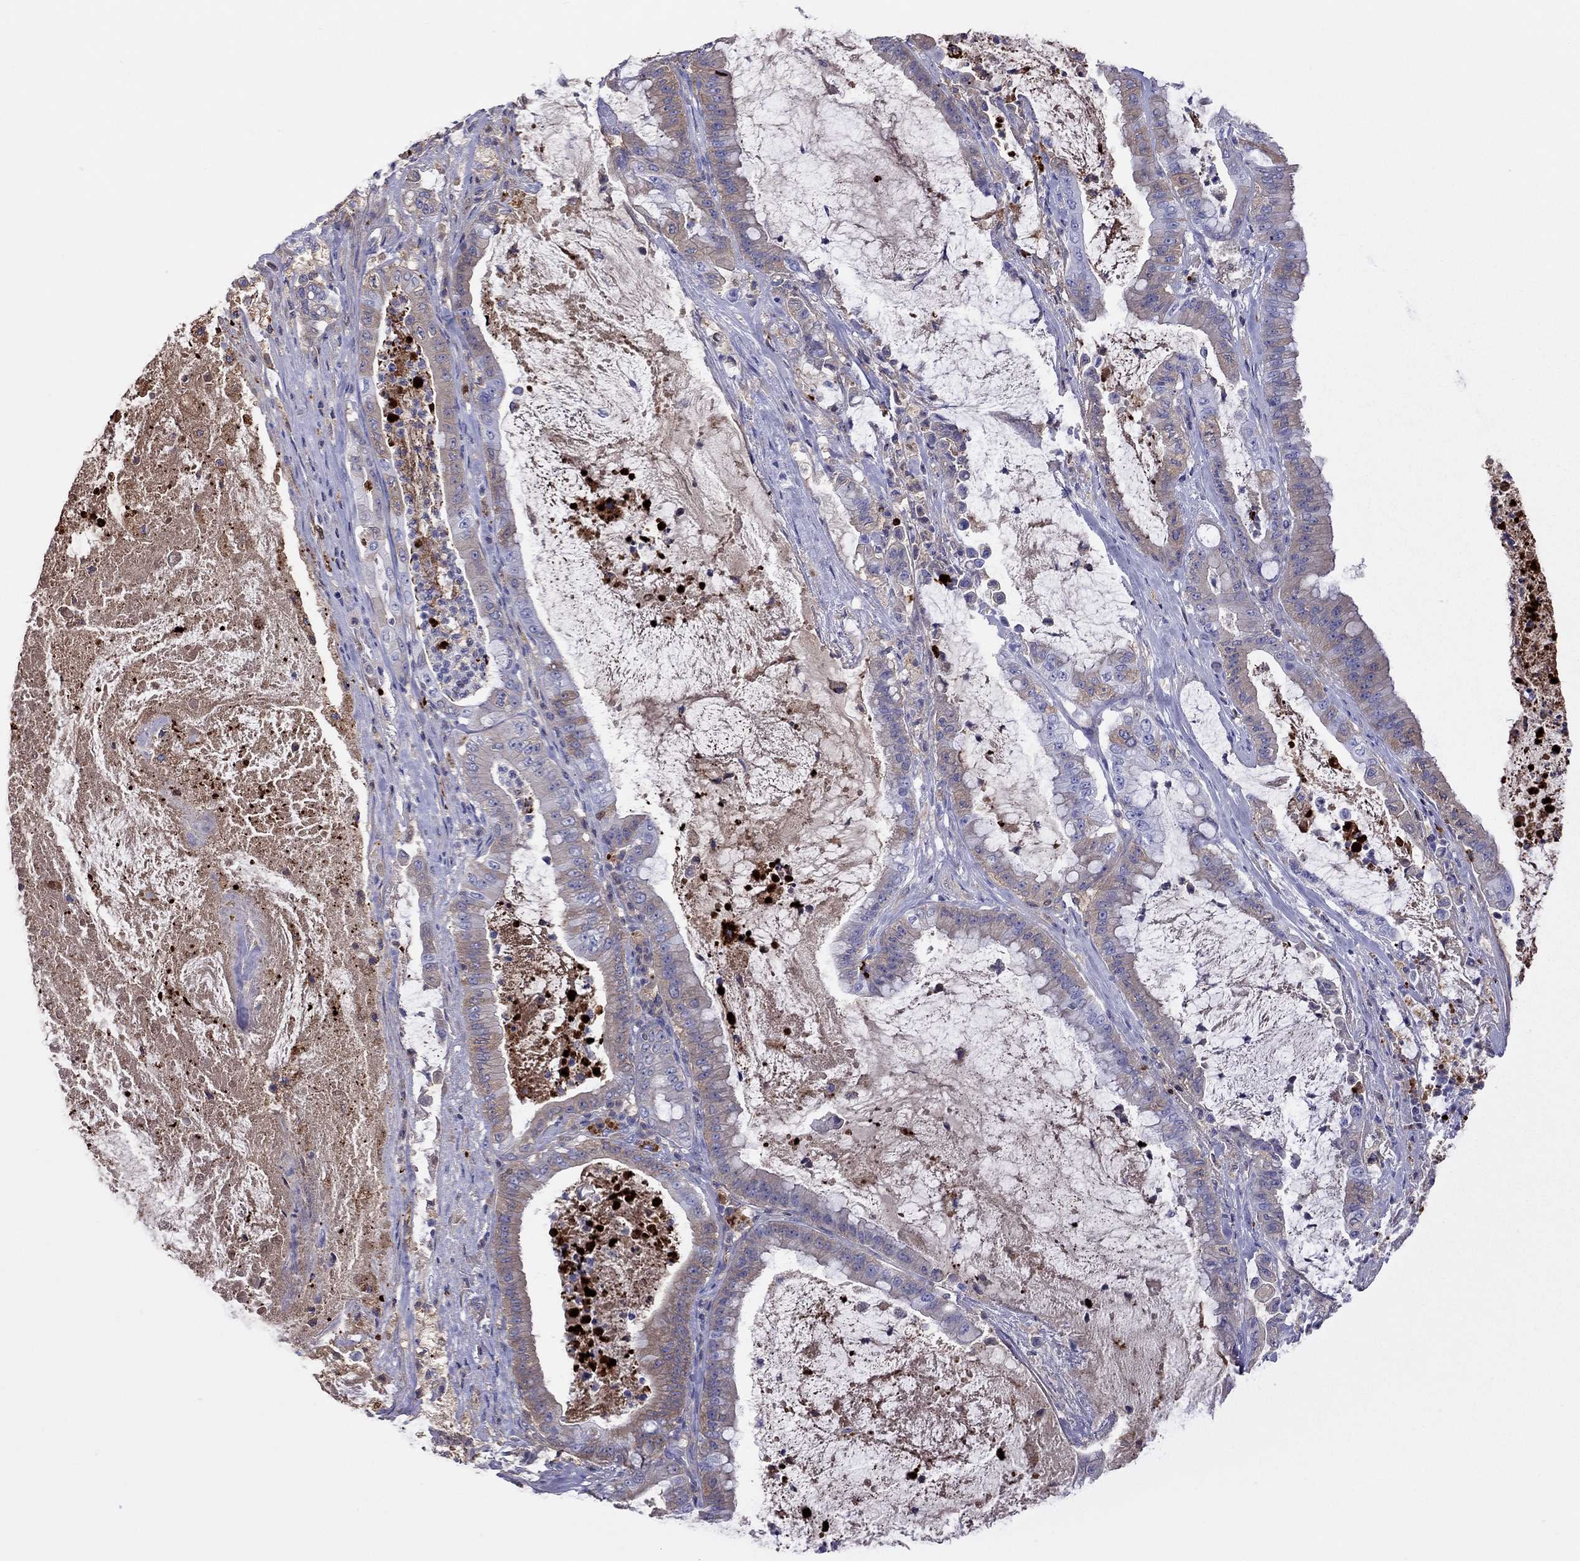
{"staining": {"intensity": "weak", "quantity": "25%-75%", "location": "cytoplasmic/membranous"}, "tissue": "pancreatic cancer", "cell_type": "Tumor cells", "image_type": "cancer", "snomed": [{"axis": "morphology", "description": "Adenocarcinoma, NOS"}, {"axis": "topography", "description": "Pancreas"}], "caption": "Immunohistochemical staining of pancreatic adenocarcinoma shows low levels of weak cytoplasmic/membranous protein expression in approximately 25%-75% of tumor cells.", "gene": "SERPINA3", "patient": {"sex": "male", "age": 71}}